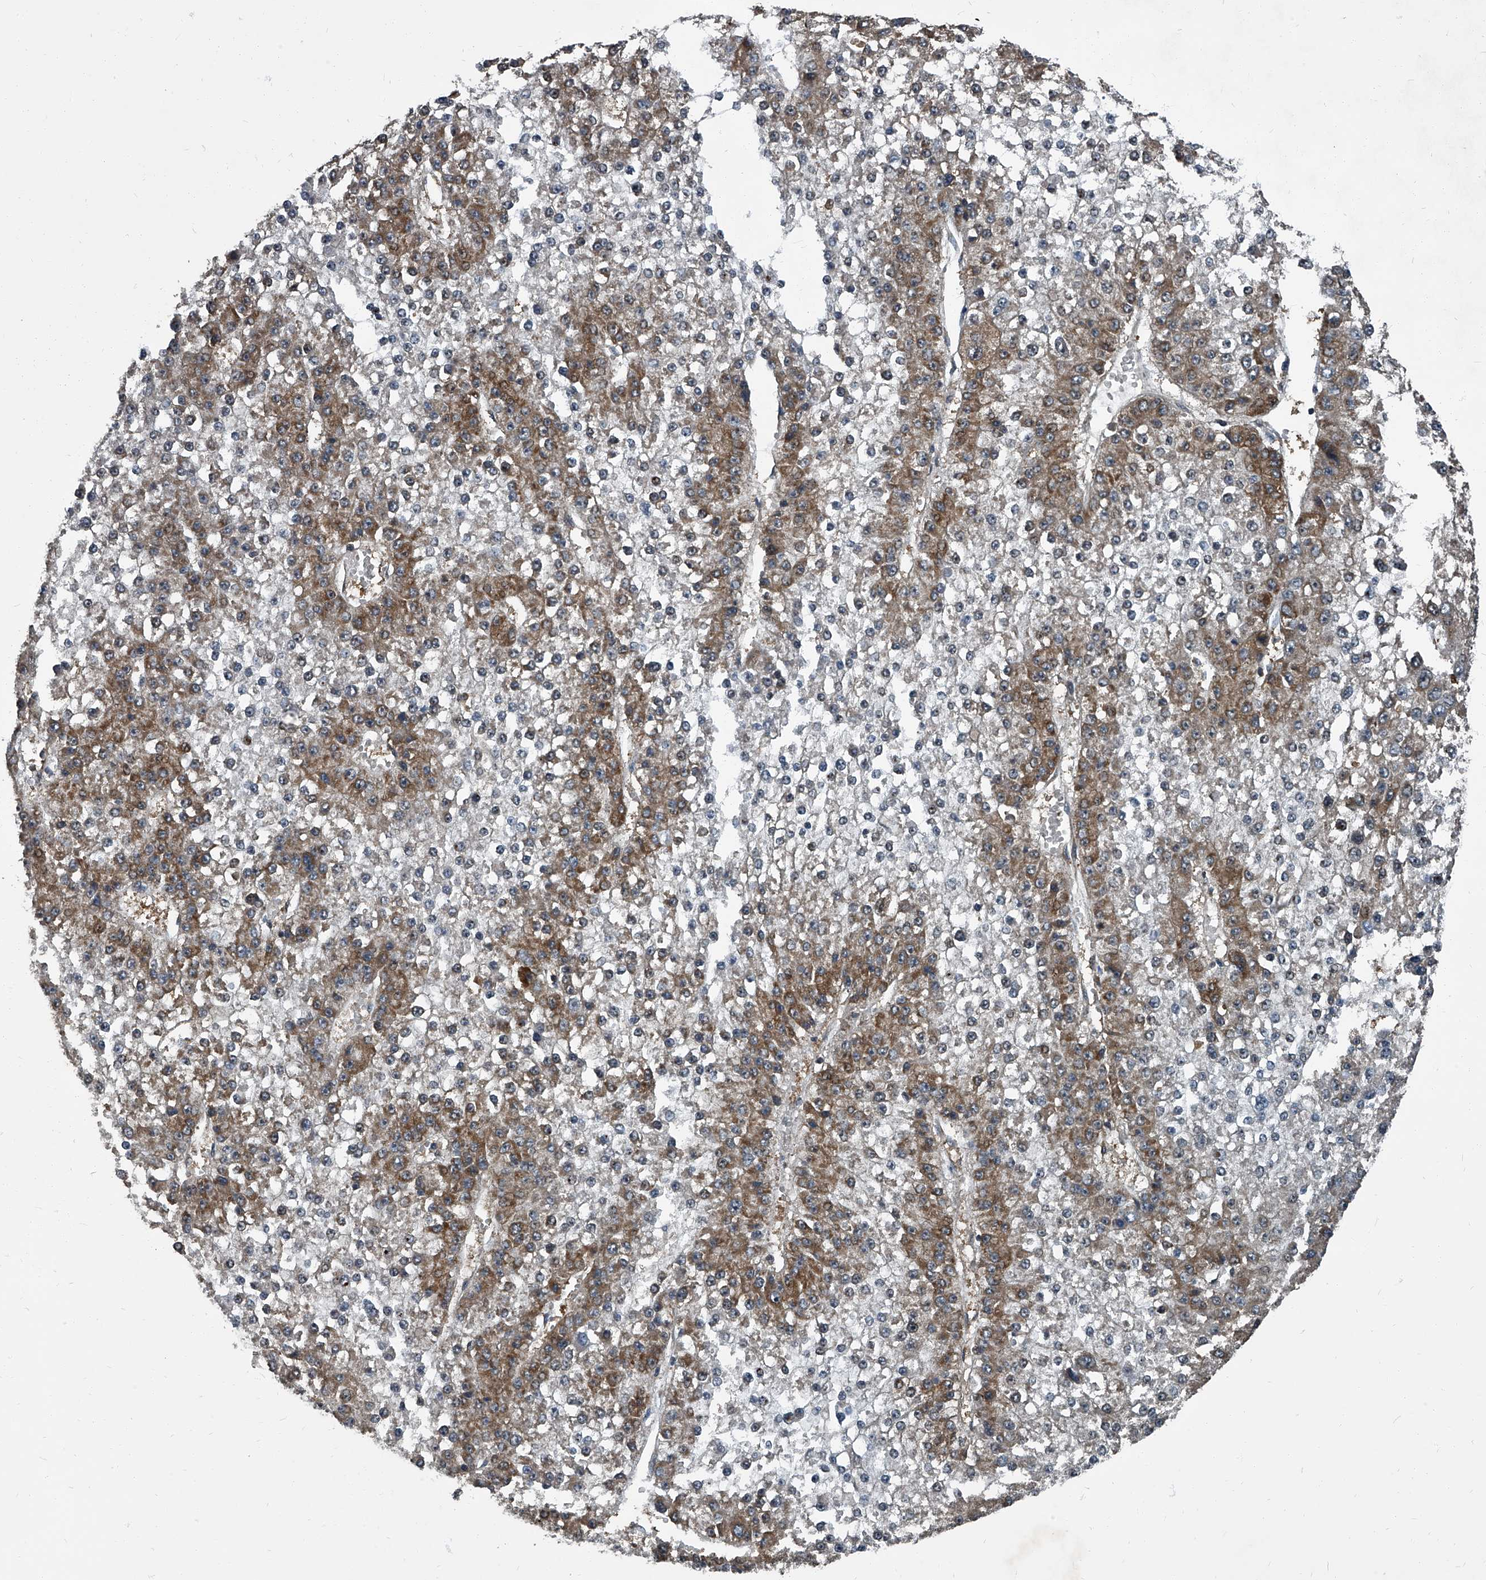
{"staining": {"intensity": "moderate", "quantity": "25%-75%", "location": "cytoplasmic/membranous"}, "tissue": "liver cancer", "cell_type": "Tumor cells", "image_type": "cancer", "snomed": [{"axis": "morphology", "description": "Carcinoma, Hepatocellular, NOS"}, {"axis": "topography", "description": "Liver"}], "caption": "Immunohistochemistry (IHC) (DAB (3,3'-diaminobenzidine)) staining of hepatocellular carcinoma (liver) displays moderate cytoplasmic/membranous protein expression in approximately 25%-75% of tumor cells.", "gene": "CDV3", "patient": {"sex": "female", "age": 73}}